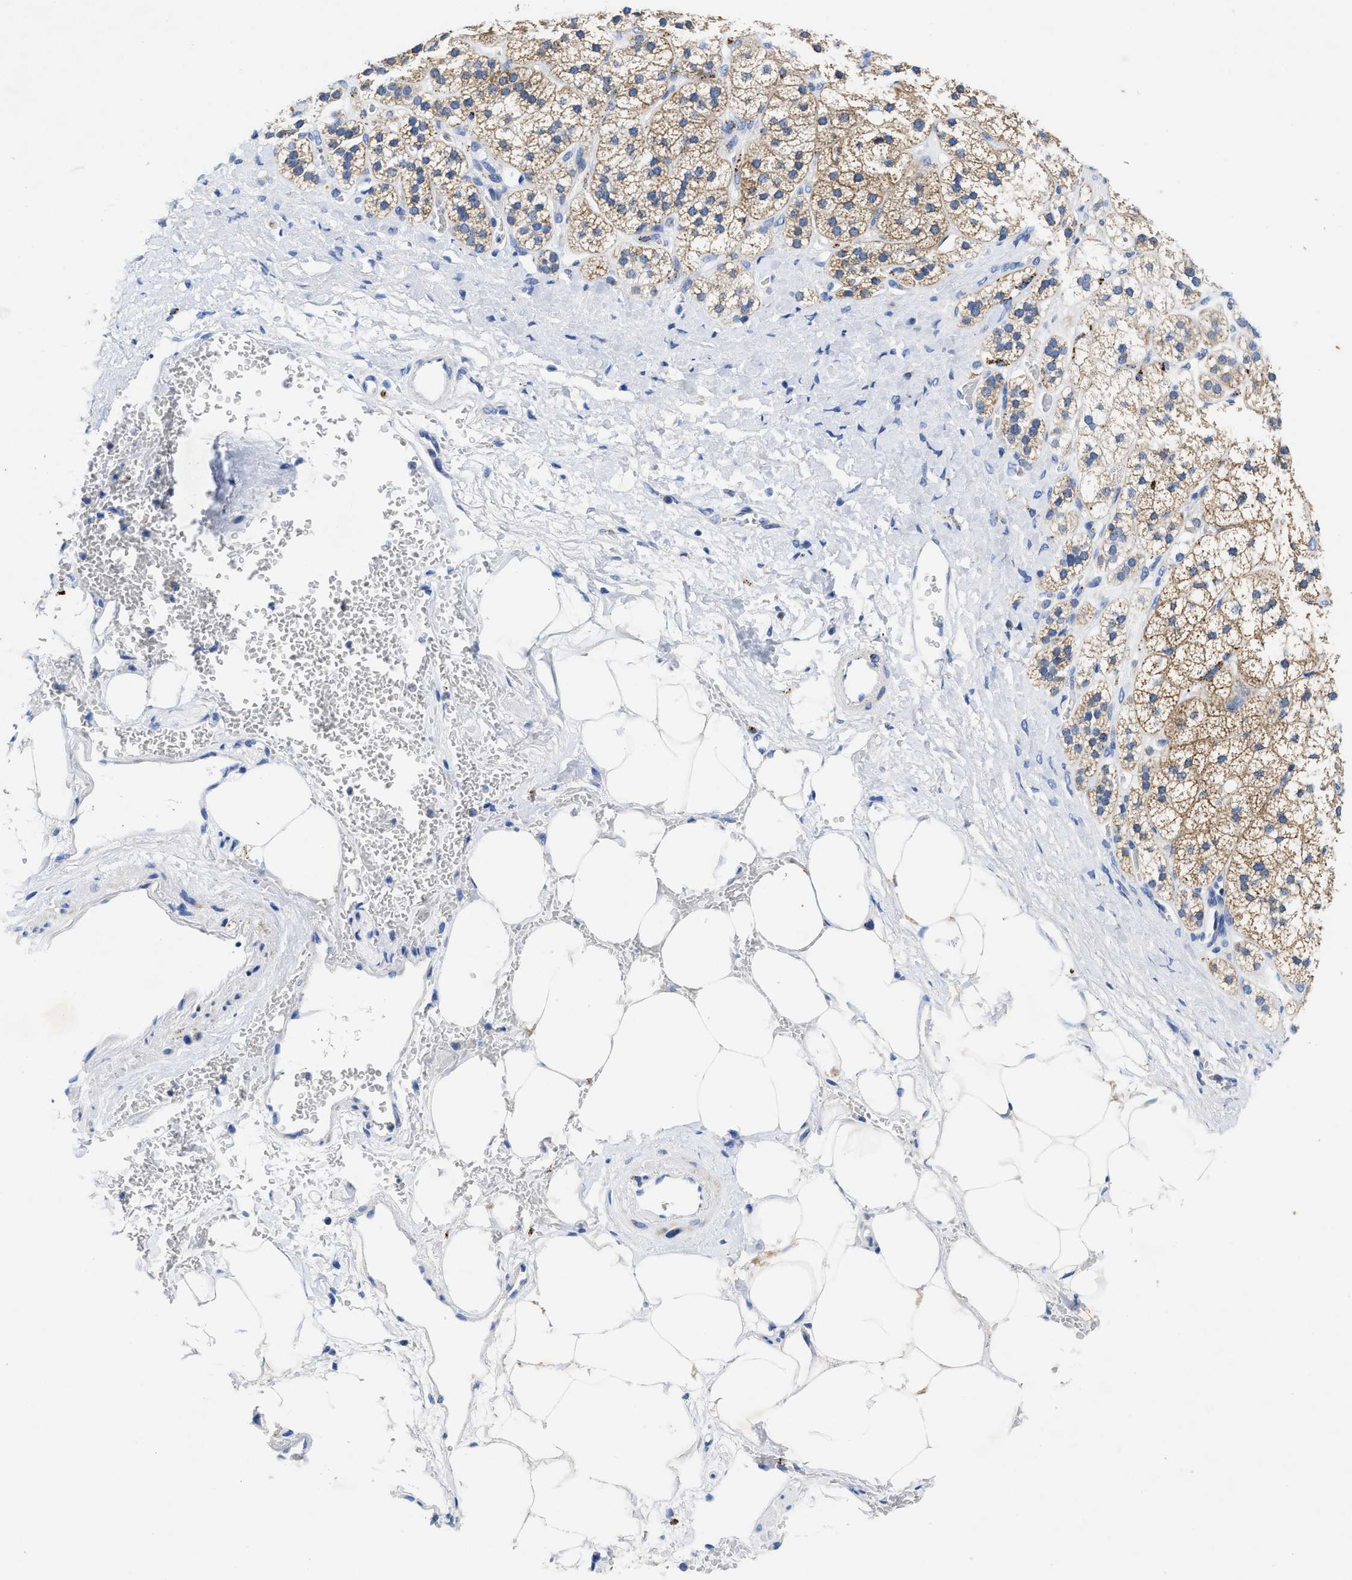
{"staining": {"intensity": "moderate", "quantity": ">75%", "location": "cytoplasmic/membranous"}, "tissue": "adrenal gland", "cell_type": "Glandular cells", "image_type": "normal", "snomed": [{"axis": "morphology", "description": "Normal tissue, NOS"}, {"axis": "topography", "description": "Adrenal gland"}], "caption": "Immunohistochemical staining of benign human adrenal gland shows medium levels of moderate cytoplasmic/membranous expression in about >75% of glandular cells.", "gene": "TBRG4", "patient": {"sex": "male", "age": 56}}